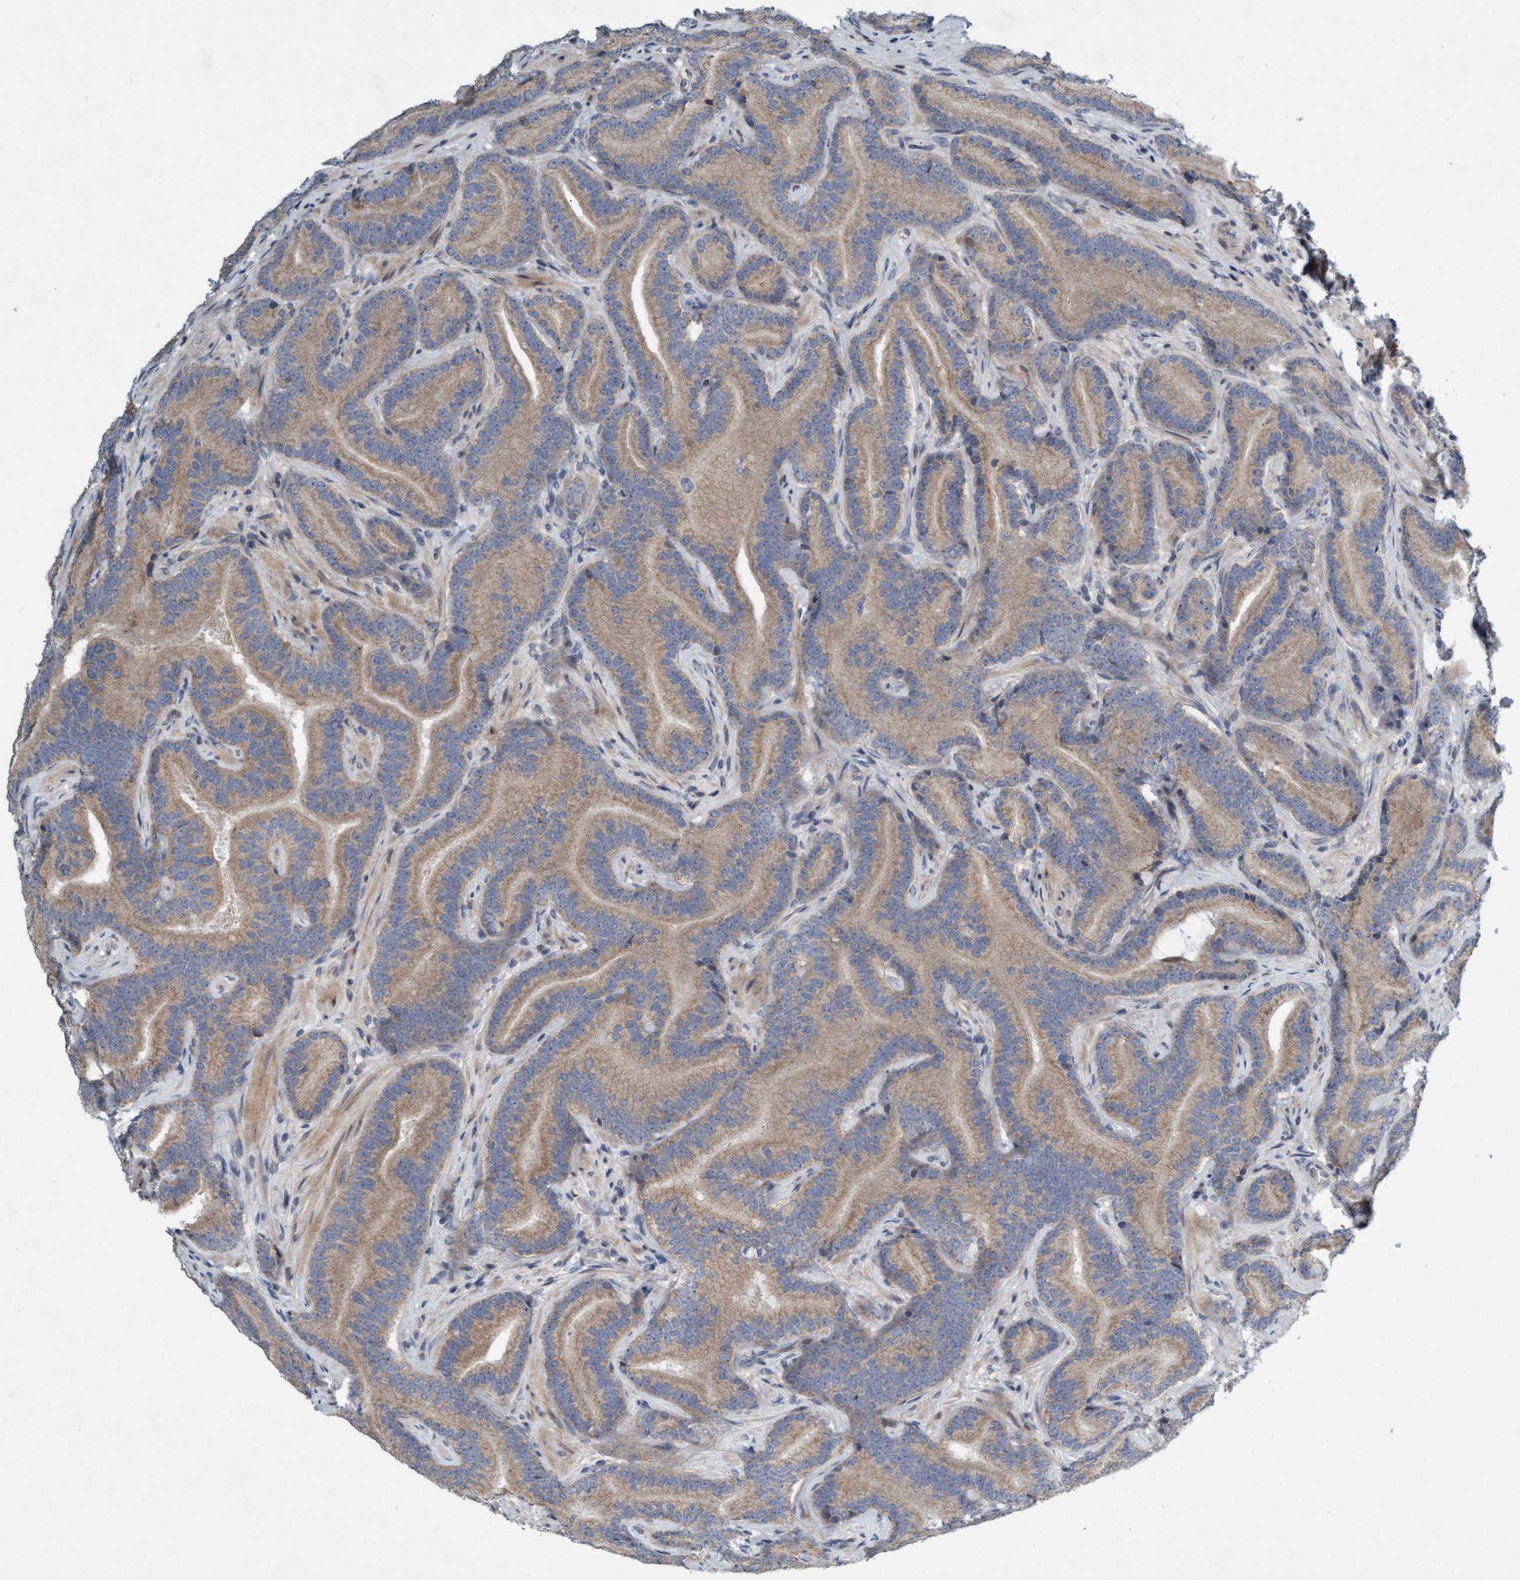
{"staining": {"intensity": "weak", "quantity": ">75%", "location": "cytoplasmic/membranous"}, "tissue": "prostate cancer", "cell_type": "Tumor cells", "image_type": "cancer", "snomed": [{"axis": "morphology", "description": "Adenocarcinoma, High grade"}, {"axis": "topography", "description": "Prostate"}], "caption": "Human prostate high-grade adenocarcinoma stained for a protein (brown) exhibits weak cytoplasmic/membranous positive positivity in about >75% of tumor cells.", "gene": "DDHD2", "patient": {"sex": "male", "age": 55}}